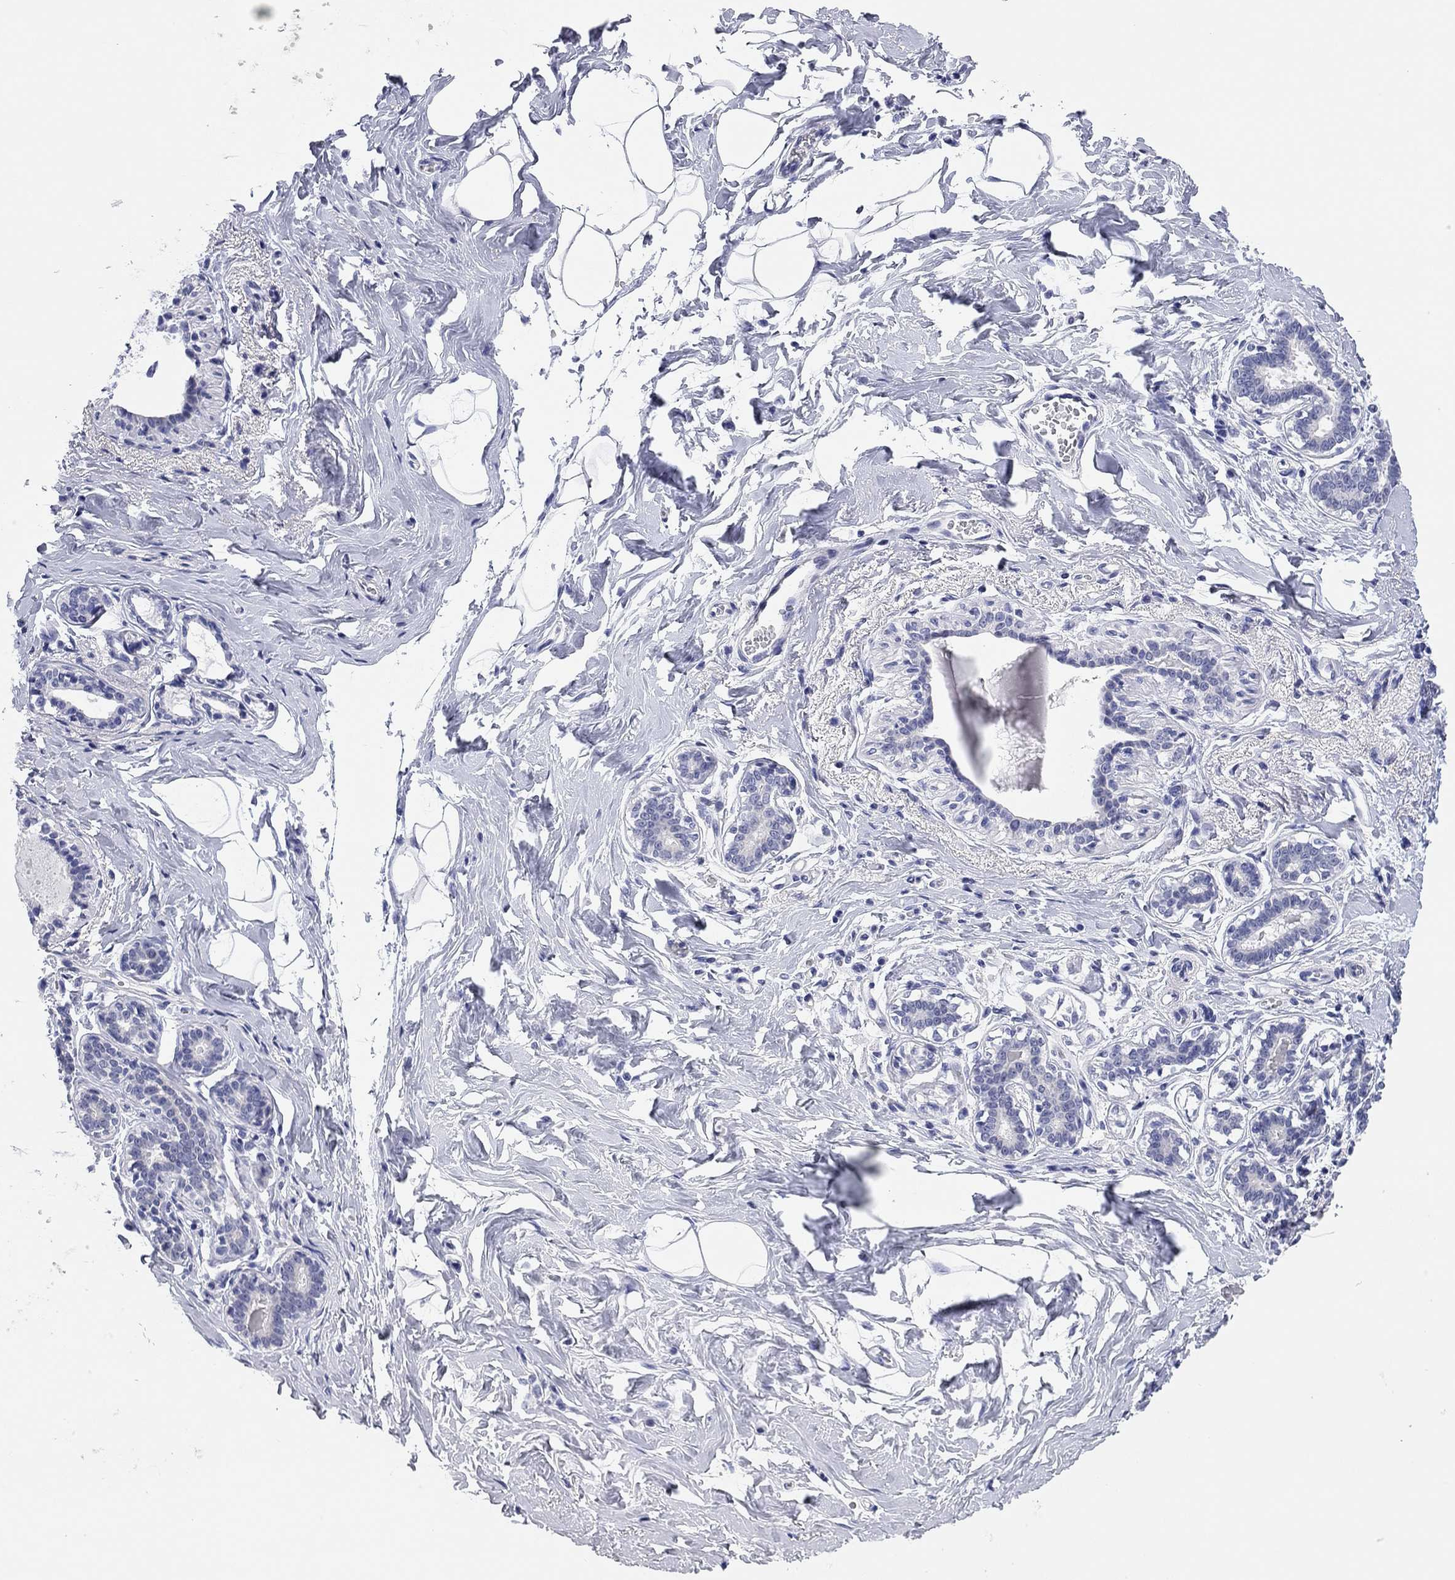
{"staining": {"intensity": "negative", "quantity": "none", "location": "none"}, "tissue": "breast", "cell_type": "Adipocytes", "image_type": "normal", "snomed": [{"axis": "morphology", "description": "Normal tissue, NOS"}, {"axis": "morphology", "description": "Lobular carcinoma, in situ"}, {"axis": "topography", "description": "Breast"}], "caption": "This is an immunohistochemistry (IHC) photomicrograph of benign breast. There is no positivity in adipocytes.", "gene": "ENSG00000269035", "patient": {"sex": "female", "age": 35}}